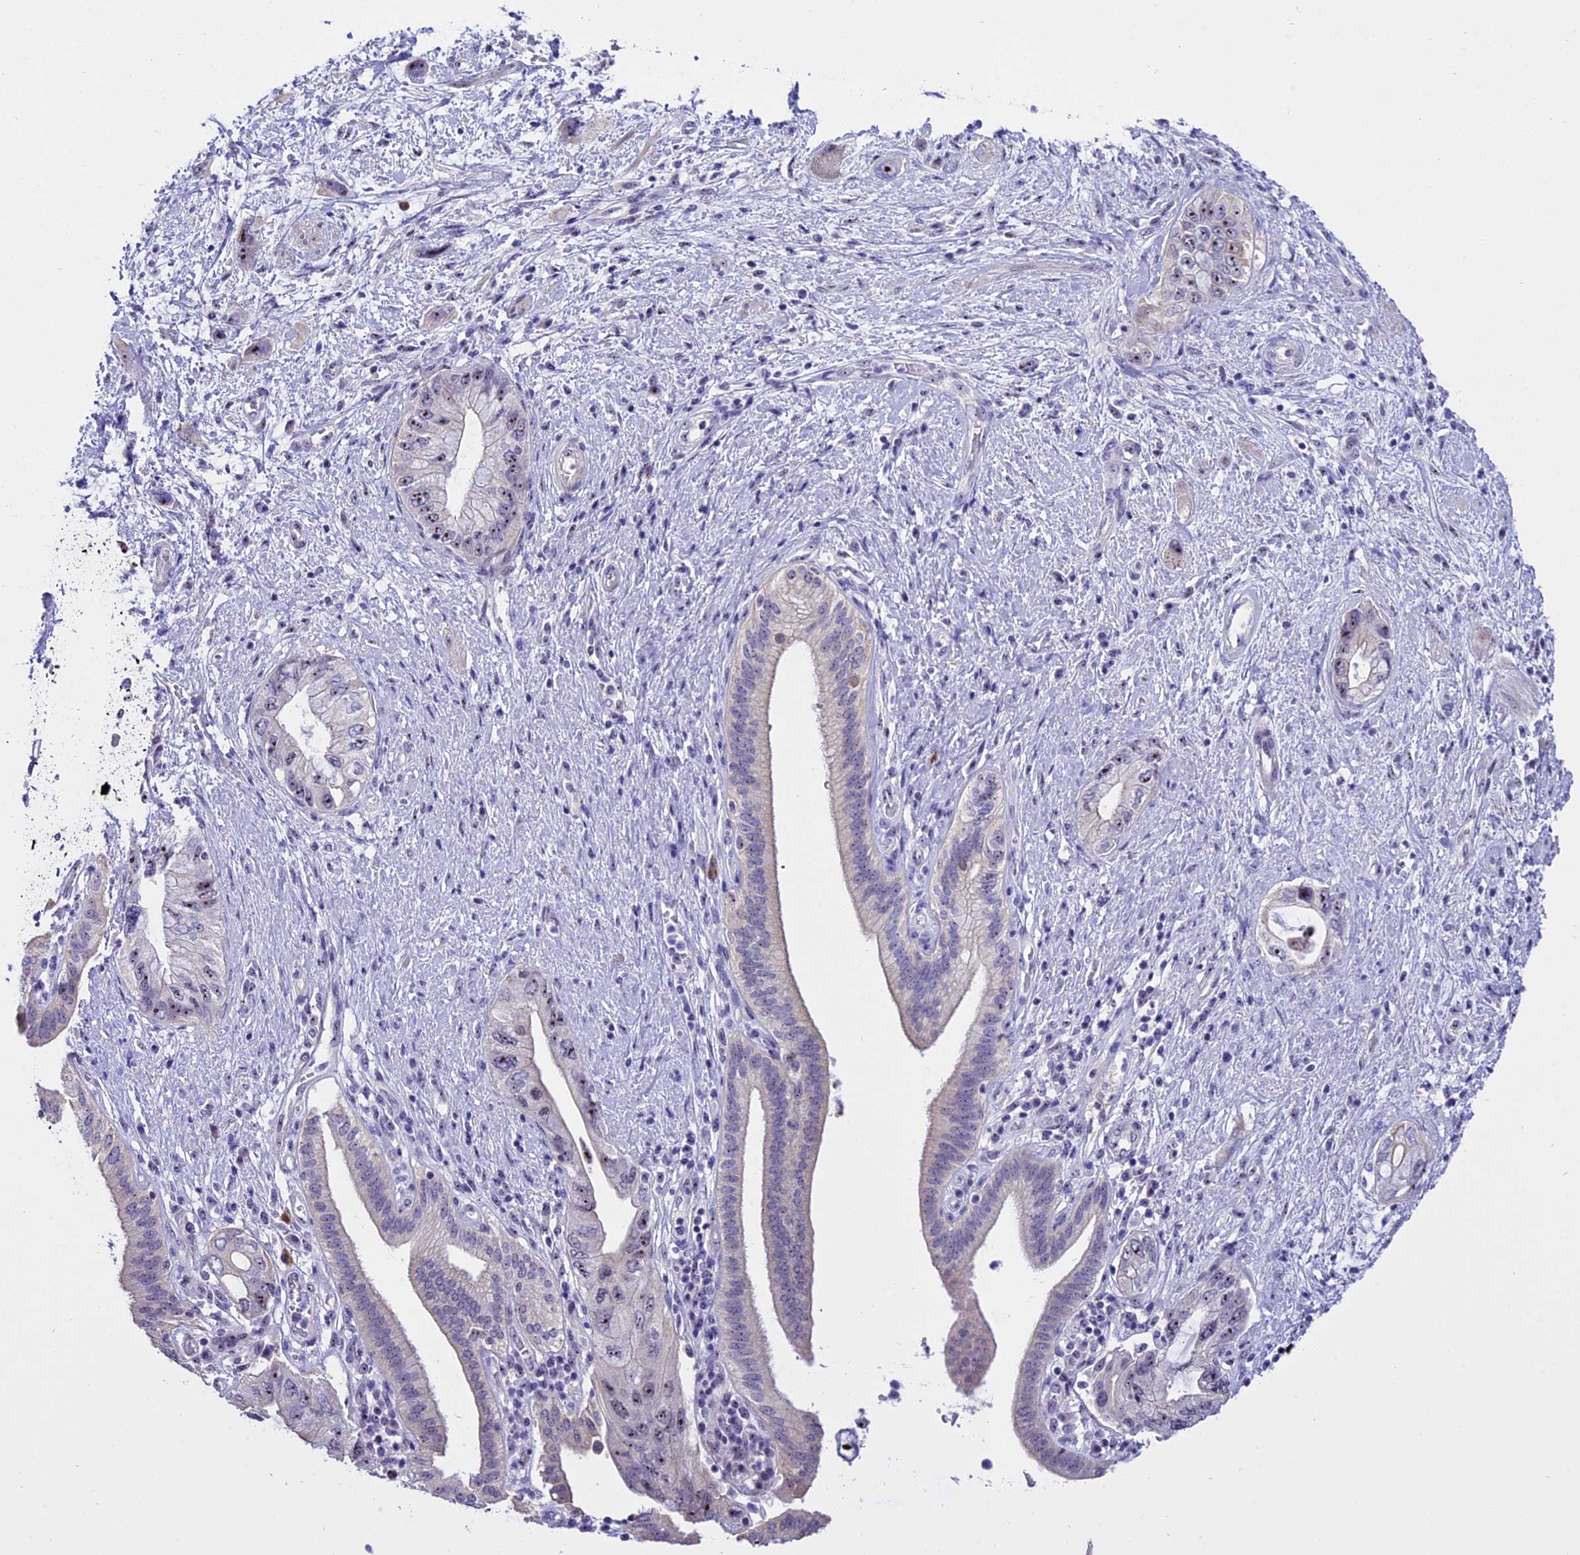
{"staining": {"intensity": "moderate", "quantity": "<25%", "location": "nuclear"}, "tissue": "pancreatic cancer", "cell_type": "Tumor cells", "image_type": "cancer", "snomed": [{"axis": "morphology", "description": "Adenocarcinoma, NOS"}, {"axis": "topography", "description": "Pancreas"}], "caption": "The micrograph displays a brown stain indicating the presence of a protein in the nuclear of tumor cells in adenocarcinoma (pancreatic).", "gene": "TBL3", "patient": {"sex": "female", "age": 73}}